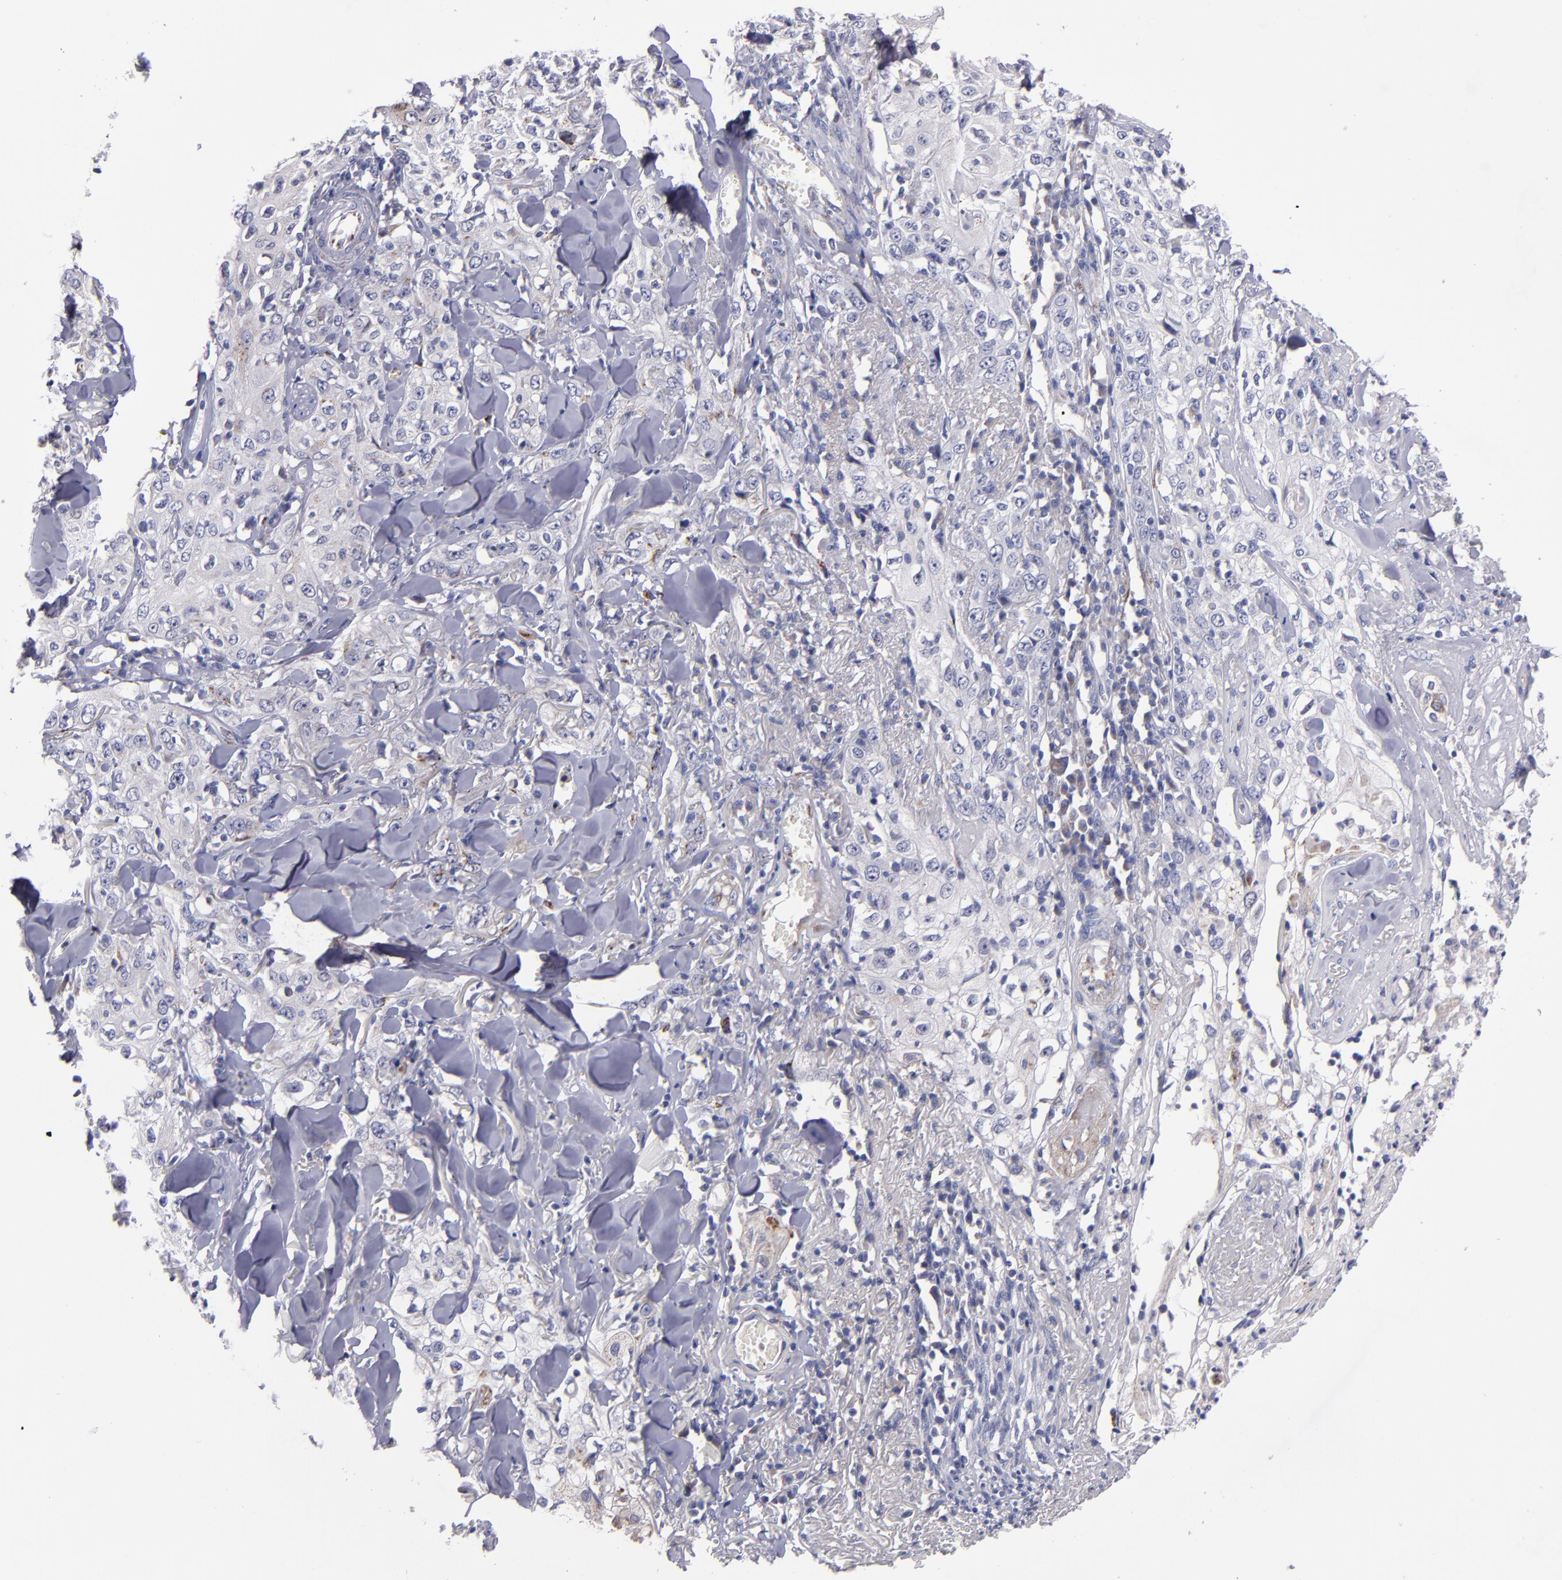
{"staining": {"intensity": "weak", "quantity": "<25%", "location": "cytoplasmic/membranous"}, "tissue": "skin cancer", "cell_type": "Tumor cells", "image_type": "cancer", "snomed": [{"axis": "morphology", "description": "Squamous cell carcinoma, NOS"}, {"axis": "topography", "description": "Skin"}], "caption": "Skin cancer (squamous cell carcinoma) stained for a protein using immunohistochemistry (IHC) displays no positivity tumor cells.", "gene": "RAB41", "patient": {"sex": "male", "age": 65}}